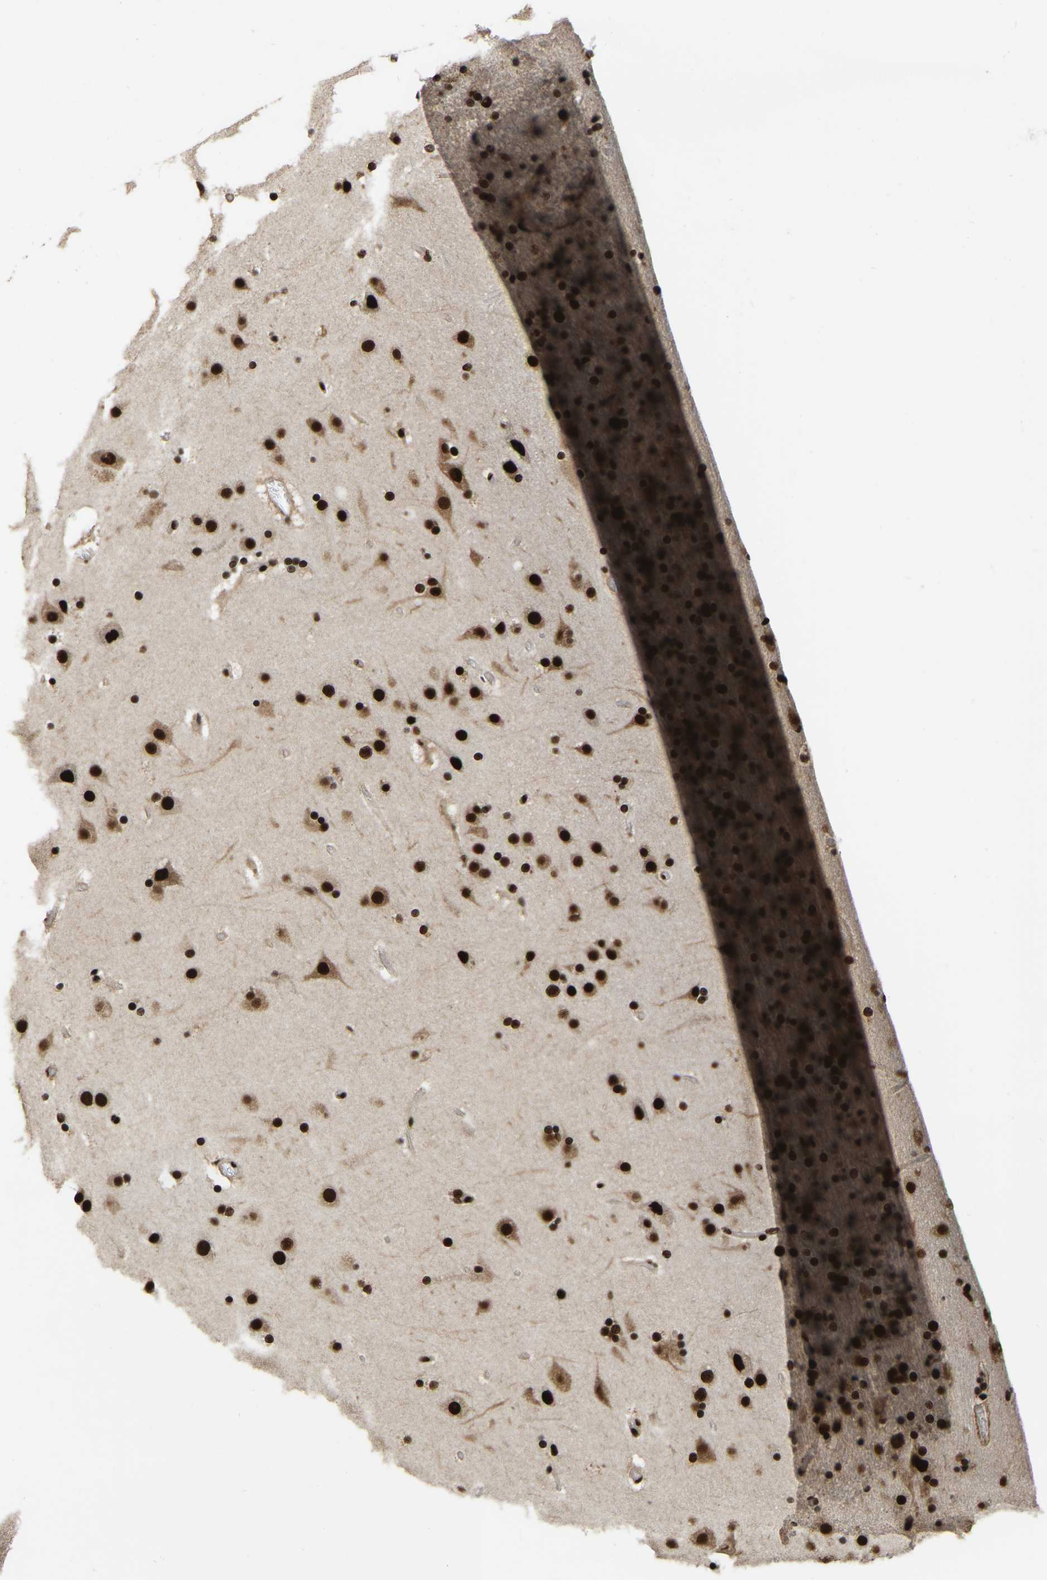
{"staining": {"intensity": "strong", "quantity": ">75%", "location": "nuclear"}, "tissue": "cerebral cortex", "cell_type": "Endothelial cells", "image_type": "normal", "snomed": [{"axis": "morphology", "description": "Normal tissue, NOS"}, {"axis": "topography", "description": "Cerebral cortex"}], "caption": "Strong nuclear staining for a protein is appreciated in about >75% of endothelial cells of benign cerebral cortex using immunohistochemistry (IHC).", "gene": "TBL1XR1", "patient": {"sex": "male", "age": 57}}